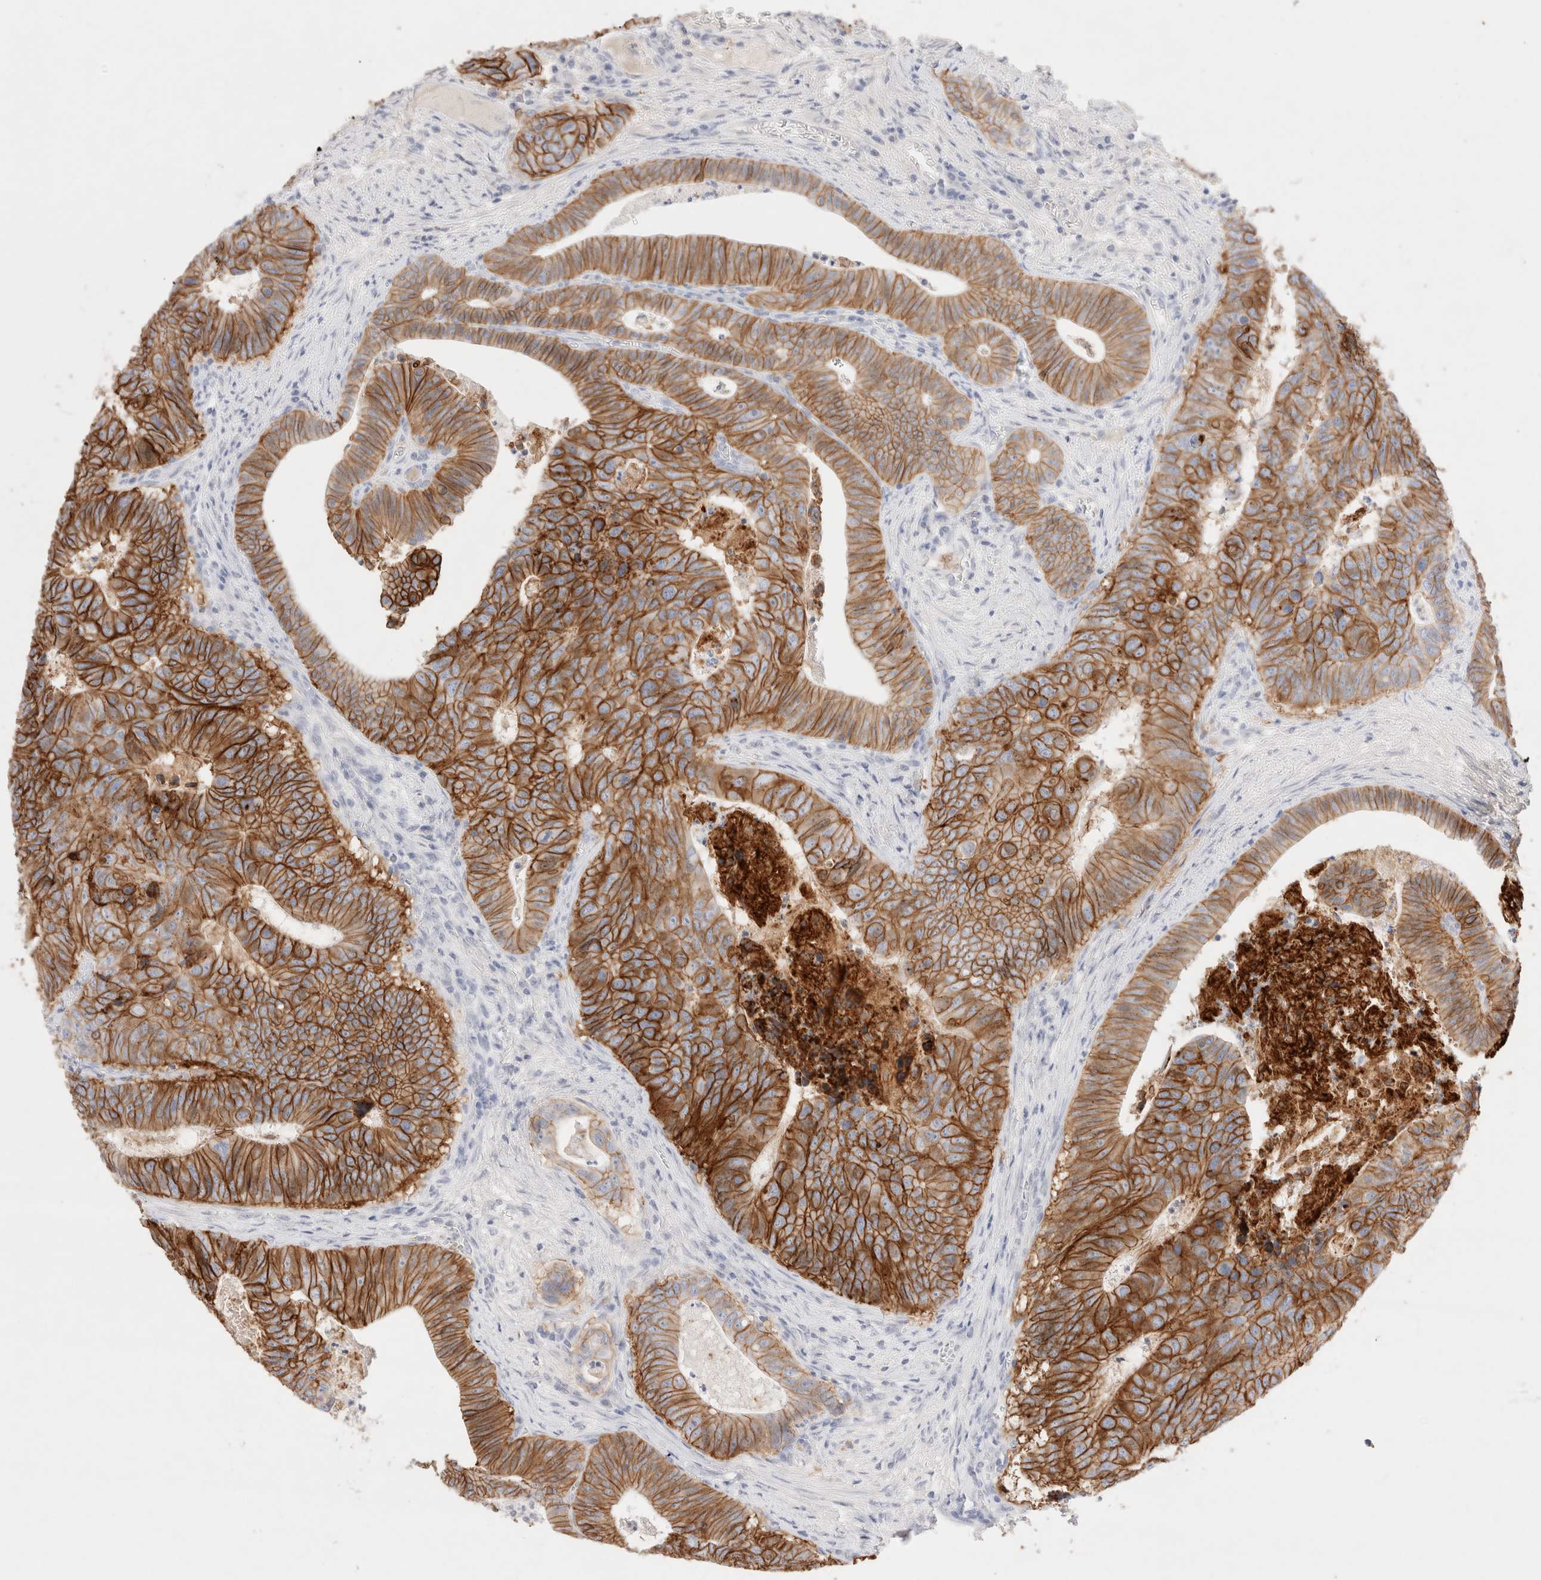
{"staining": {"intensity": "strong", "quantity": ">75%", "location": "cytoplasmic/membranous"}, "tissue": "colorectal cancer", "cell_type": "Tumor cells", "image_type": "cancer", "snomed": [{"axis": "morphology", "description": "Adenocarcinoma, NOS"}, {"axis": "topography", "description": "Colon"}], "caption": "This is an image of immunohistochemistry (IHC) staining of colorectal adenocarcinoma, which shows strong expression in the cytoplasmic/membranous of tumor cells.", "gene": "EPCAM", "patient": {"sex": "male", "age": 87}}